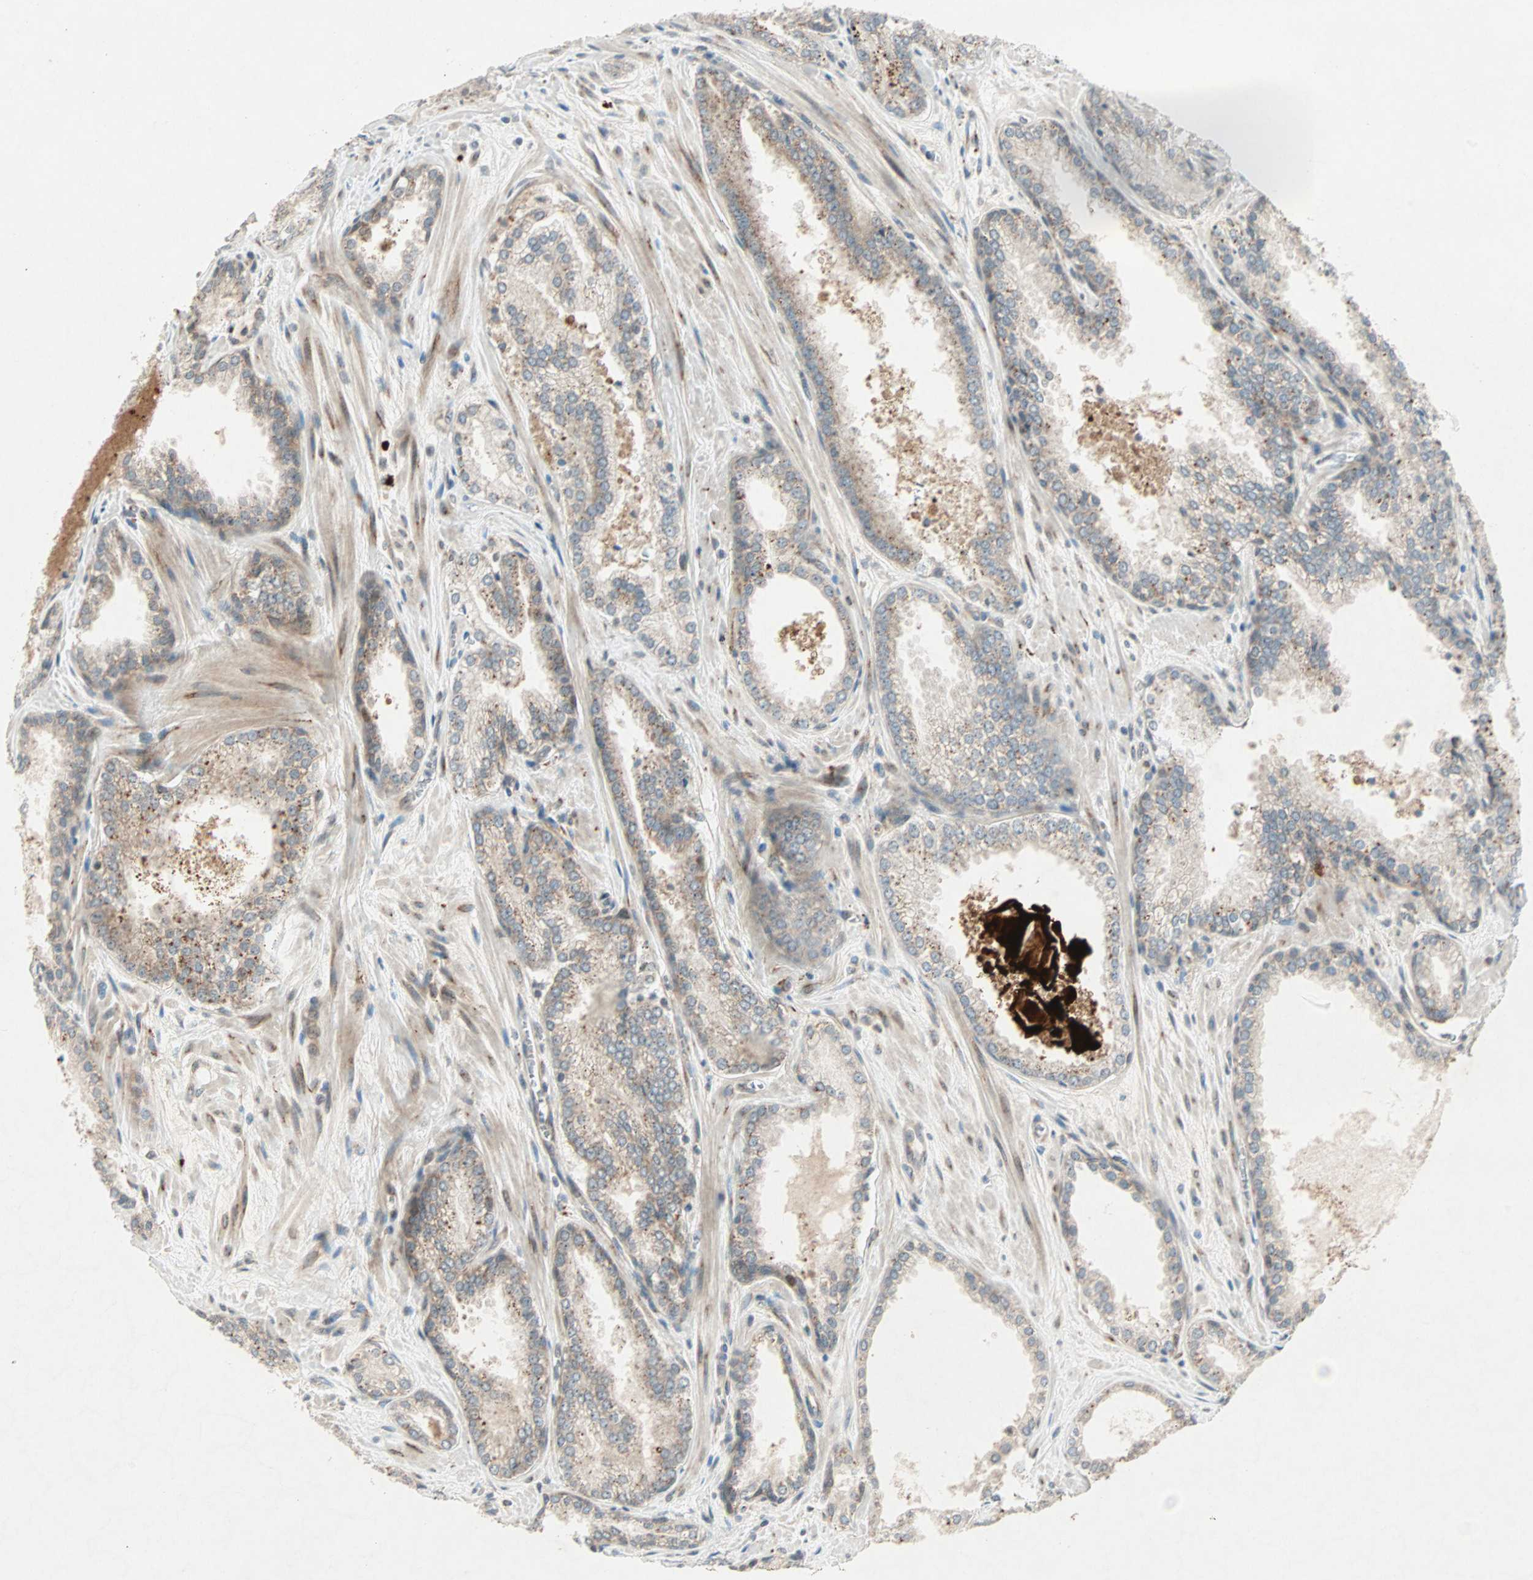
{"staining": {"intensity": "moderate", "quantity": "25%-75%", "location": "cytoplasmic/membranous"}, "tissue": "prostate cancer", "cell_type": "Tumor cells", "image_type": "cancer", "snomed": [{"axis": "morphology", "description": "Adenocarcinoma, Low grade"}, {"axis": "topography", "description": "Prostate"}], "caption": "High-power microscopy captured an immunohistochemistry photomicrograph of prostate cancer, revealing moderate cytoplasmic/membranous positivity in about 25%-75% of tumor cells.", "gene": "ZNF37A", "patient": {"sex": "male", "age": 60}}